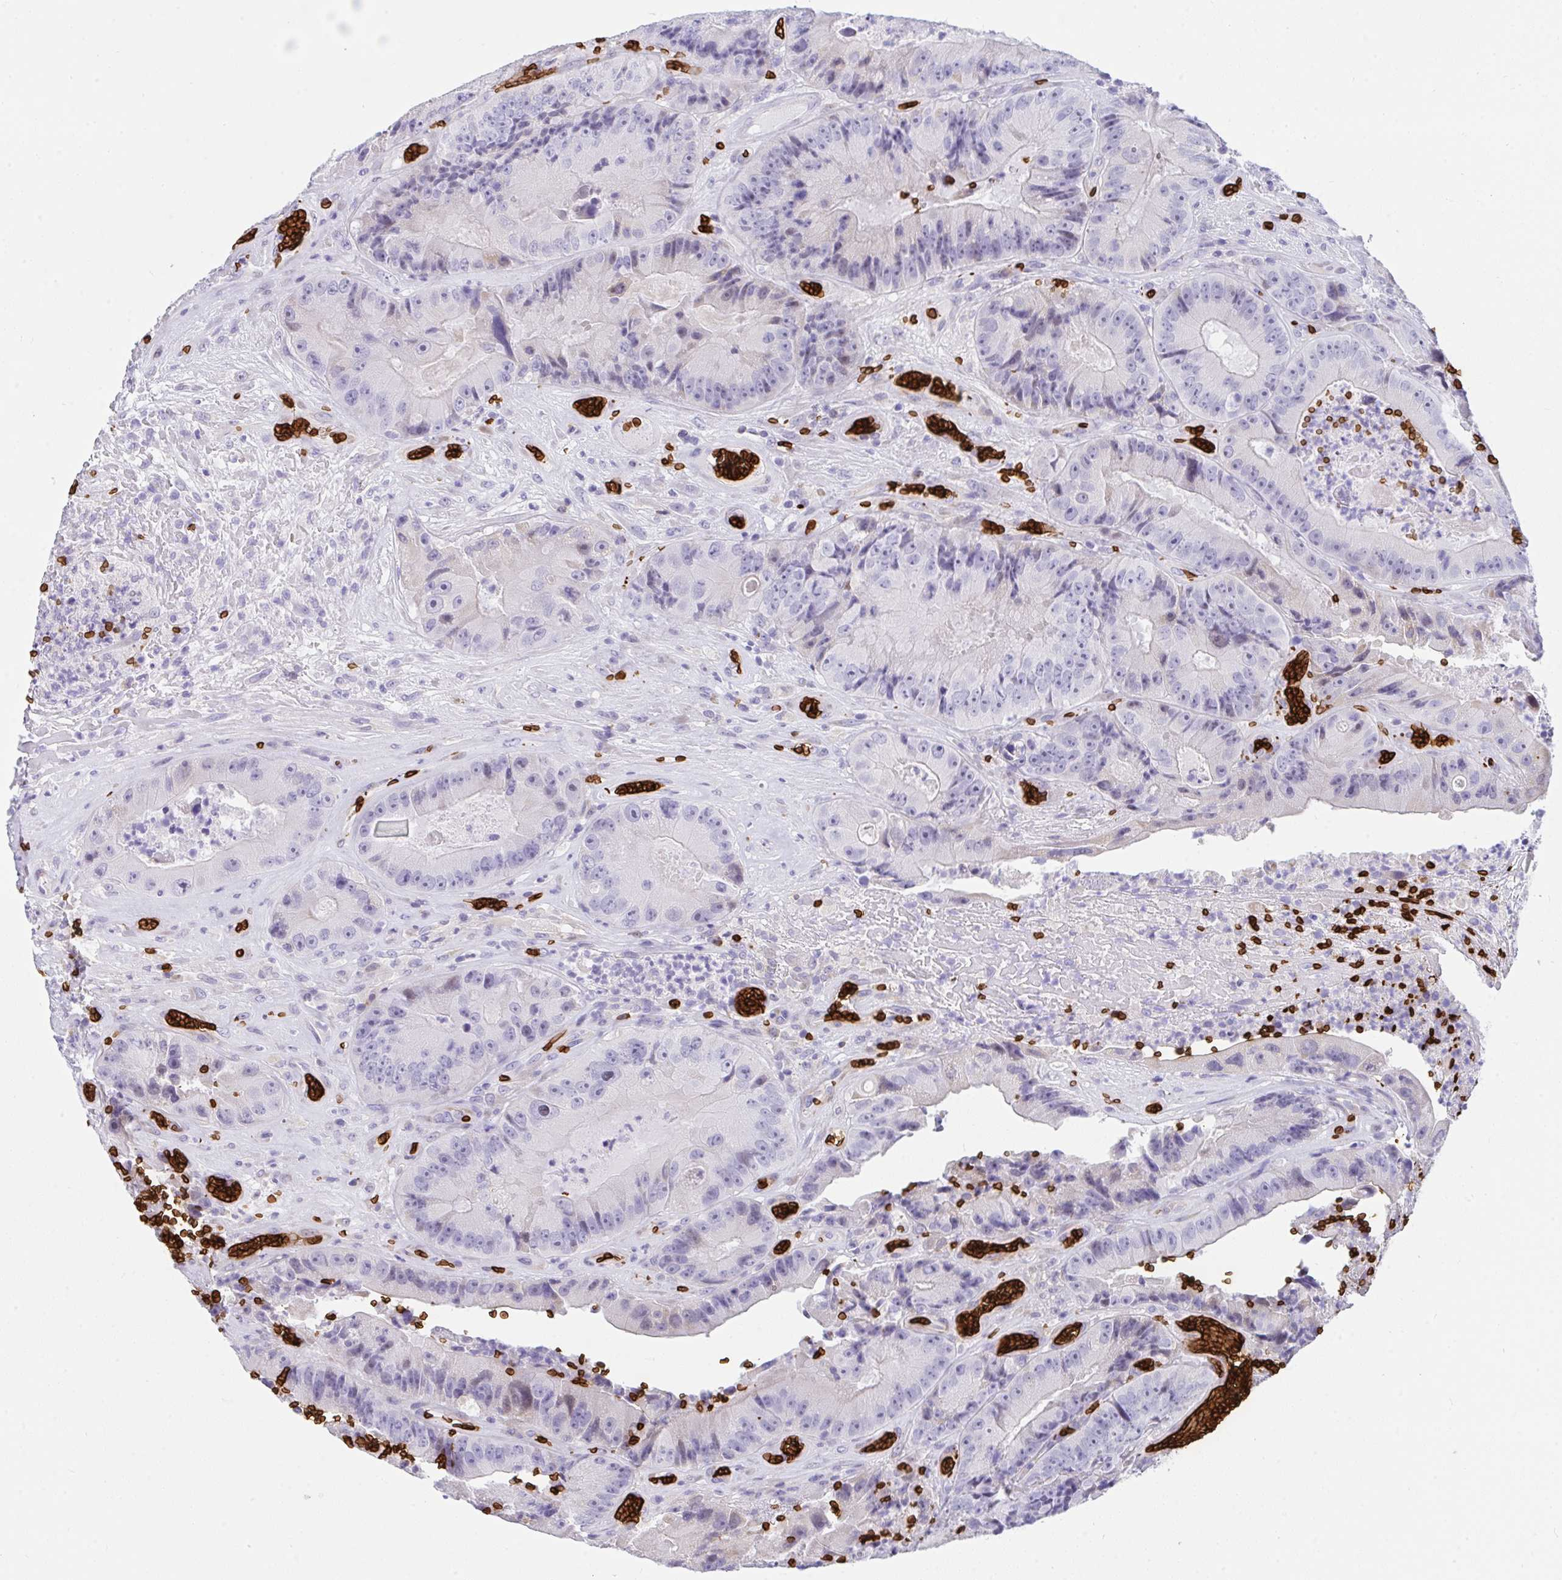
{"staining": {"intensity": "negative", "quantity": "none", "location": "none"}, "tissue": "colorectal cancer", "cell_type": "Tumor cells", "image_type": "cancer", "snomed": [{"axis": "morphology", "description": "Adenocarcinoma, NOS"}, {"axis": "topography", "description": "Colon"}], "caption": "There is no significant expression in tumor cells of colorectal adenocarcinoma.", "gene": "ANK1", "patient": {"sex": "female", "age": 86}}